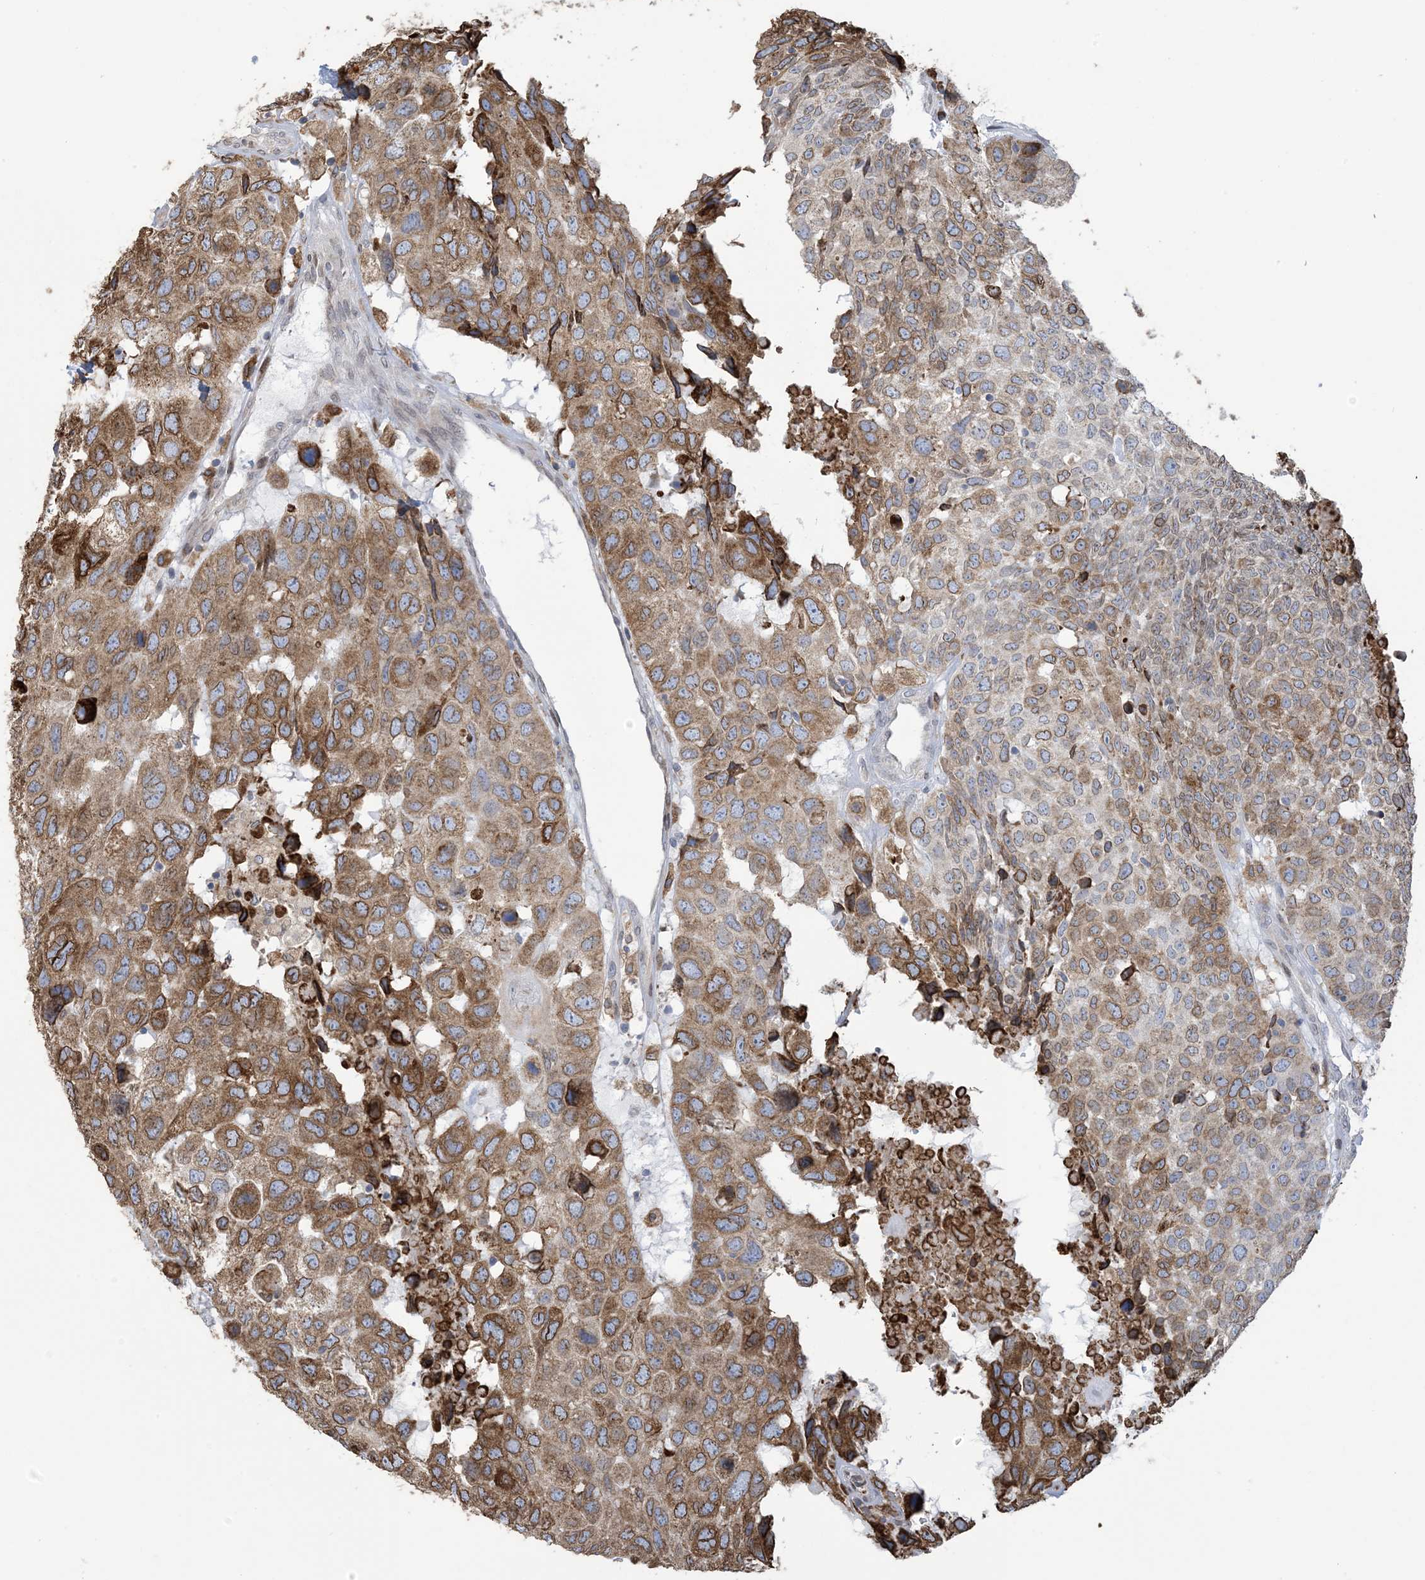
{"staining": {"intensity": "moderate", "quantity": ">75%", "location": "cytoplasmic/membranous"}, "tissue": "head and neck cancer", "cell_type": "Tumor cells", "image_type": "cancer", "snomed": [{"axis": "morphology", "description": "Squamous cell carcinoma, NOS"}, {"axis": "topography", "description": "Head-Neck"}], "caption": "A brown stain labels moderate cytoplasmic/membranous positivity of a protein in squamous cell carcinoma (head and neck) tumor cells.", "gene": "SHANK1", "patient": {"sex": "male", "age": 66}}